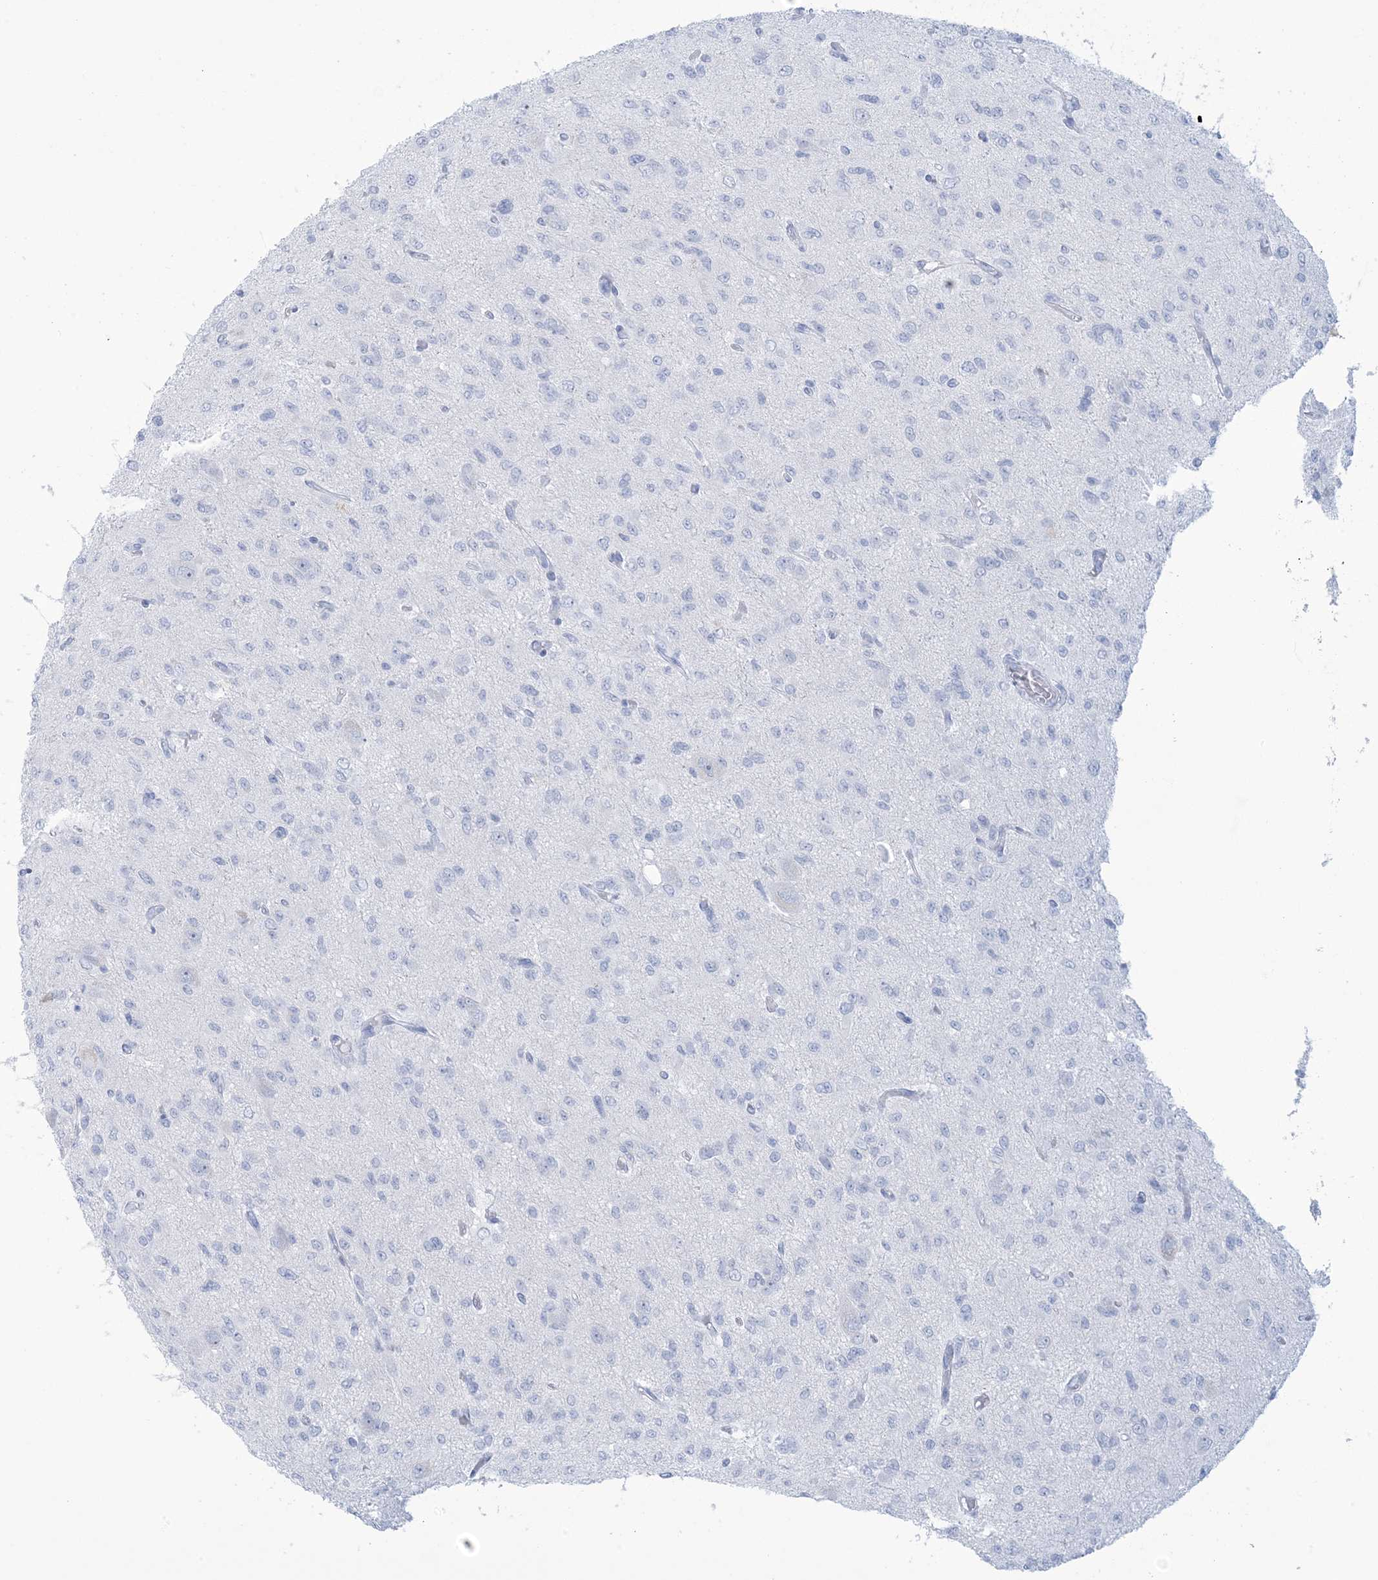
{"staining": {"intensity": "negative", "quantity": "none", "location": "none"}, "tissue": "glioma", "cell_type": "Tumor cells", "image_type": "cancer", "snomed": [{"axis": "morphology", "description": "Glioma, malignant, High grade"}, {"axis": "topography", "description": "Brain"}], "caption": "DAB immunohistochemical staining of glioma displays no significant staining in tumor cells. (Immunohistochemistry (ihc), brightfield microscopy, high magnification).", "gene": "AGXT", "patient": {"sex": "female", "age": 59}}